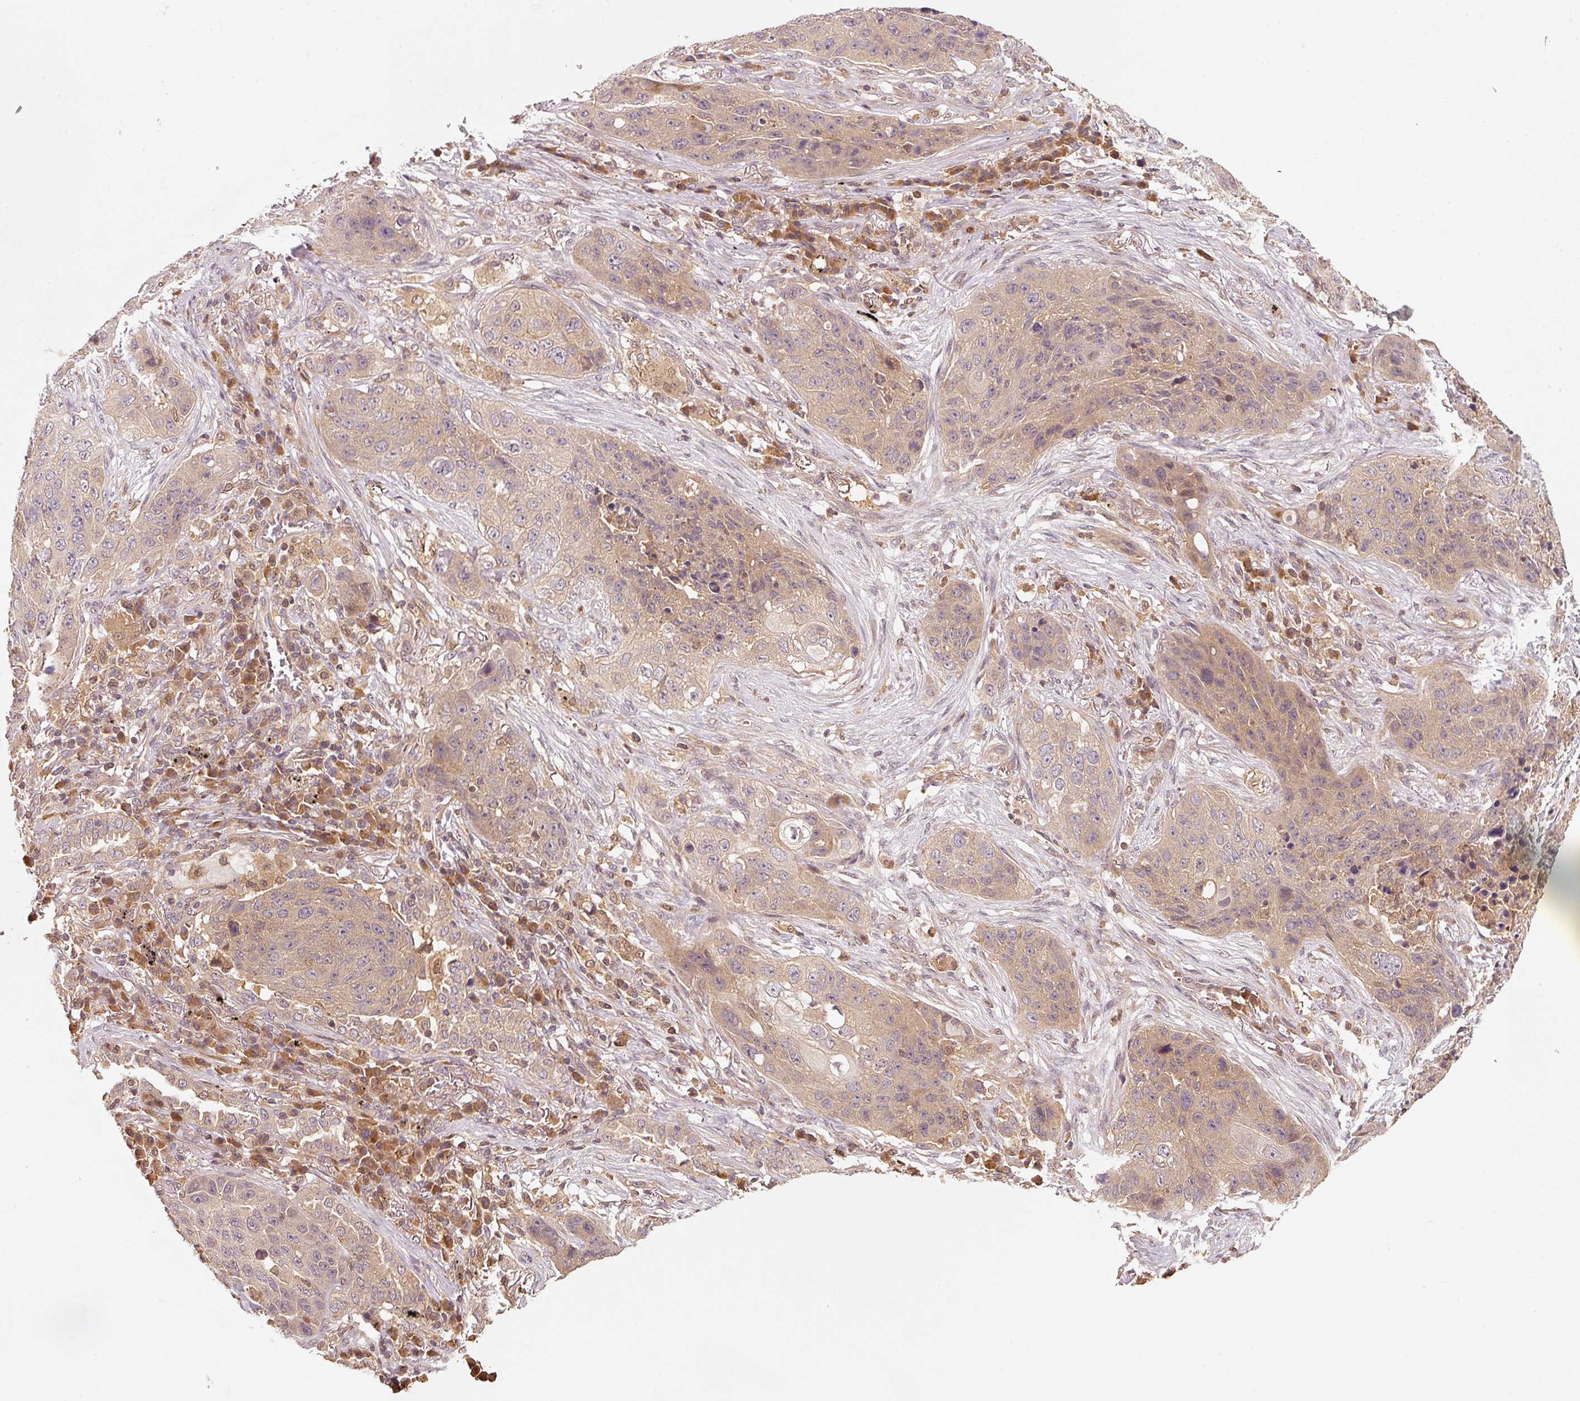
{"staining": {"intensity": "weak", "quantity": ">75%", "location": "cytoplasmic/membranous"}, "tissue": "lung cancer", "cell_type": "Tumor cells", "image_type": "cancer", "snomed": [{"axis": "morphology", "description": "Squamous cell carcinoma, NOS"}, {"axis": "topography", "description": "Lung"}], "caption": "Immunohistochemical staining of lung cancer (squamous cell carcinoma) displays weak cytoplasmic/membranous protein expression in approximately >75% of tumor cells.", "gene": "RRAS2", "patient": {"sex": "female", "age": 63}}